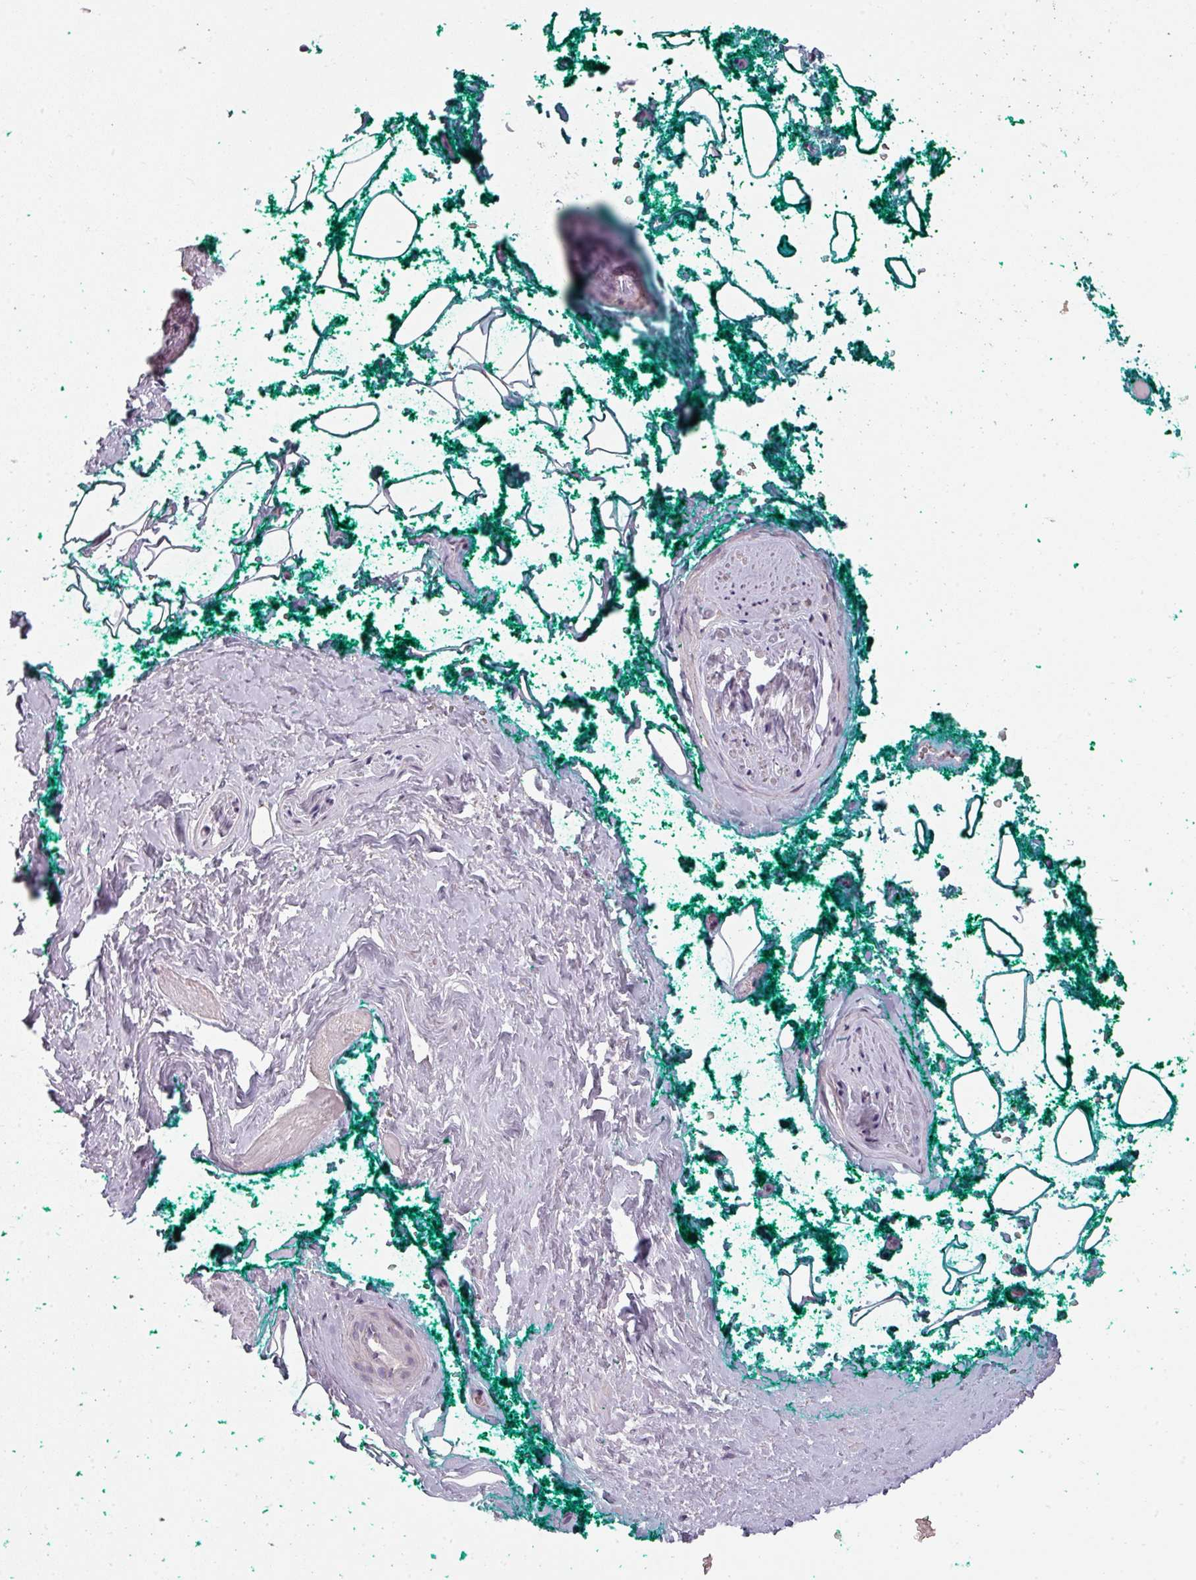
{"staining": {"intensity": "negative", "quantity": "none", "location": "none"}, "tissue": "adipose tissue", "cell_type": "Adipocytes", "image_type": "normal", "snomed": [{"axis": "morphology", "description": "Normal tissue, NOS"}, {"axis": "morphology", "description": "Adenocarcinoma, High grade"}, {"axis": "topography", "description": "Prostate"}, {"axis": "topography", "description": "Peripheral nerve tissue"}], "caption": "This photomicrograph is of unremarkable adipose tissue stained with immunohistochemistry to label a protein in brown with the nuclei are counter-stained blue. There is no positivity in adipocytes. The staining is performed using DAB brown chromogen with nuclei counter-stained in using hematoxylin.", "gene": "LYPLA1", "patient": {"sex": "male", "age": 68}}